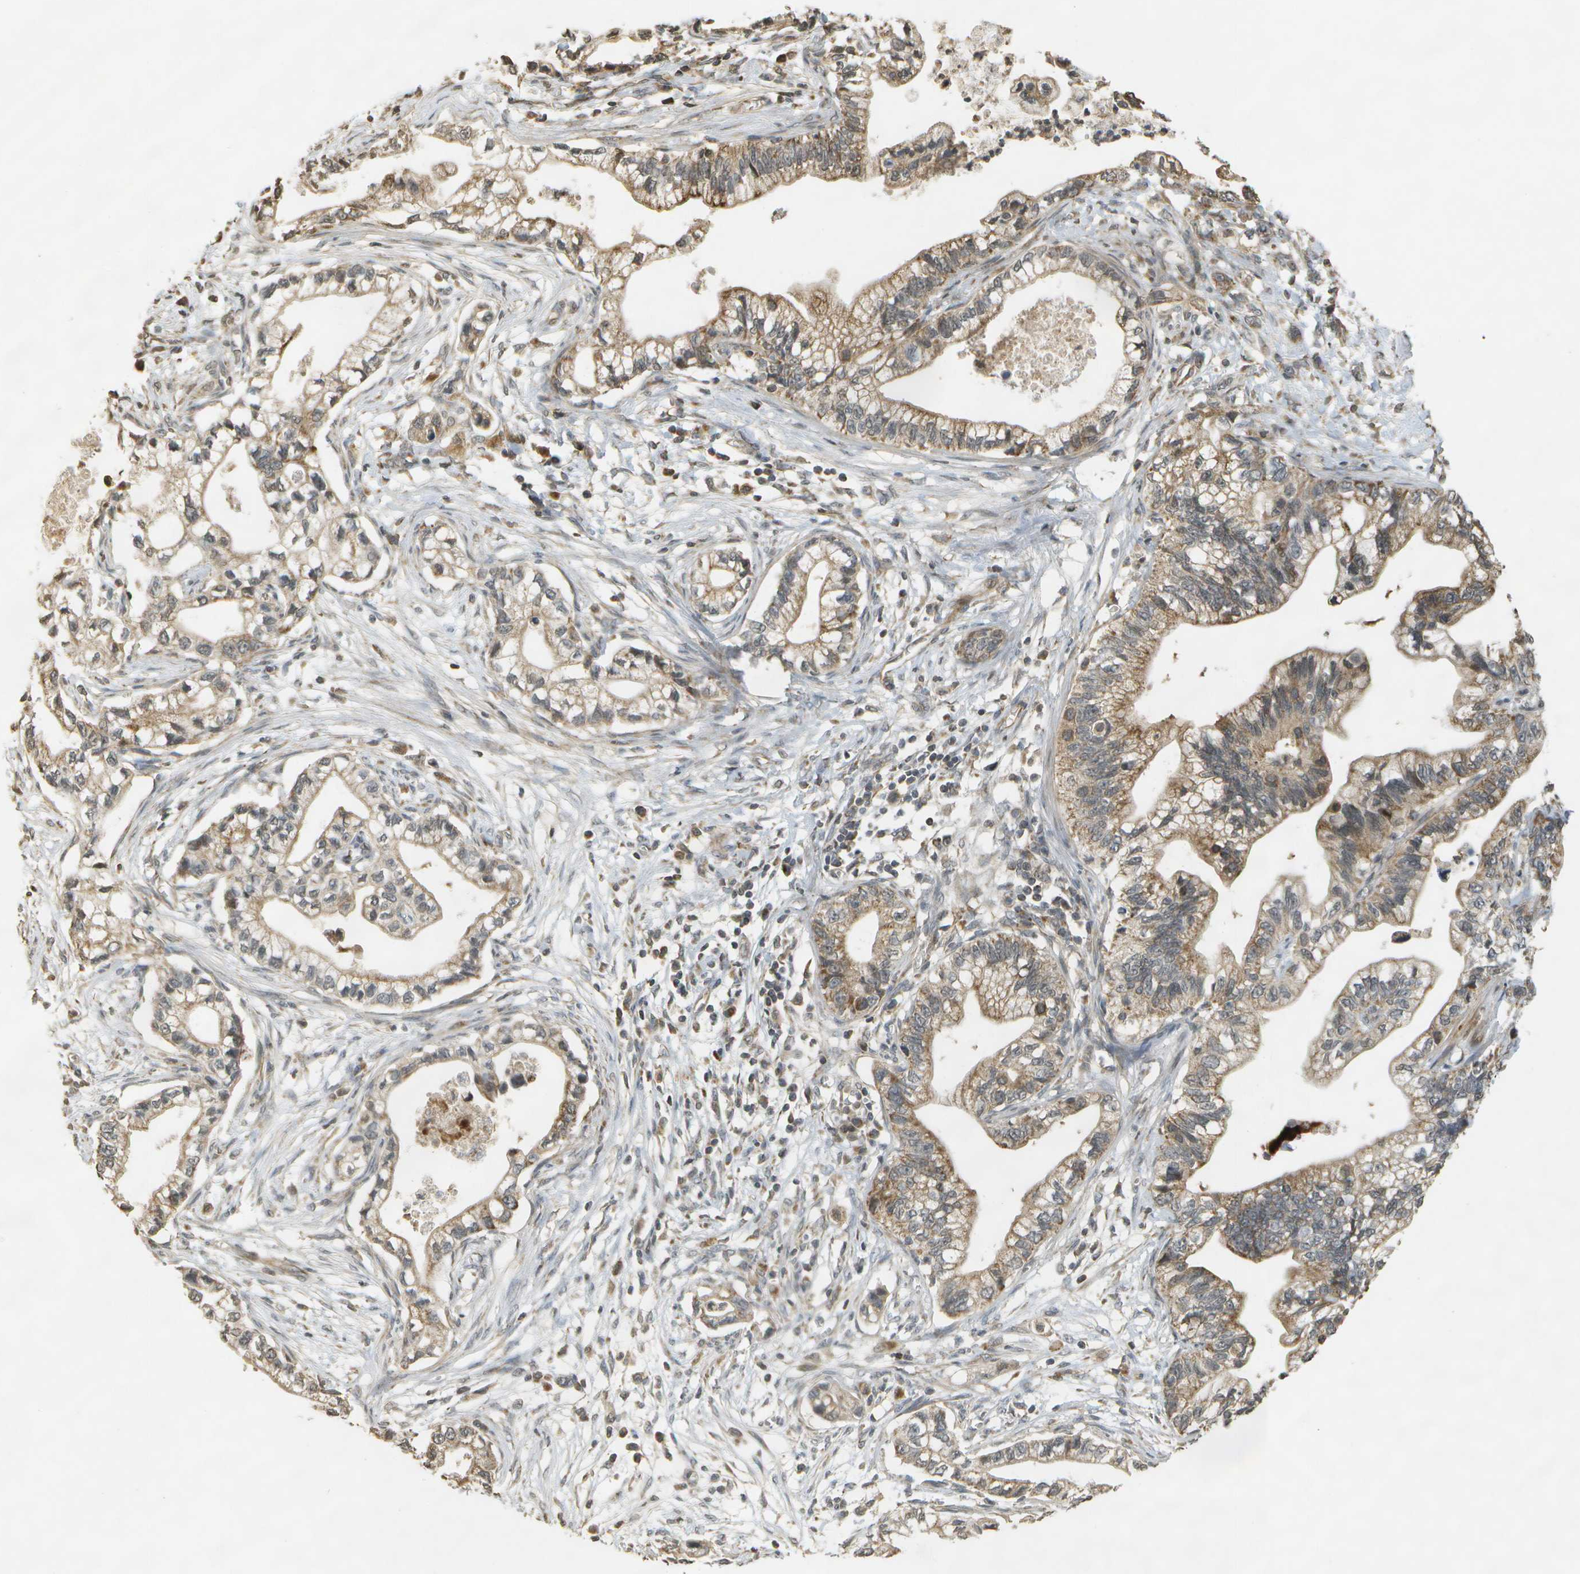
{"staining": {"intensity": "moderate", "quantity": ">75%", "location": "cytoplasmic/membranous"}, "tissue": "pancreatic cancer", "cell_type": "Tumor cells", "image_type": "cancer", "snomed": [{"axis": "morphology", "description": "Adenocarcinoma, NOS"}, {"axis": "topography", "description": "Pancreas"}], "caption": "Protein positivity by immunohistochemistry (IHC) shows moderate cytoplasmic/membranous positivity in about >75% of tumor cells in adenocarcinoma (pancreatic). (DAB IHC, brown staining for protein, blue staining for nuclei).", "gene": "RAB21", "patient": {"sex": "male", "age": 56}}